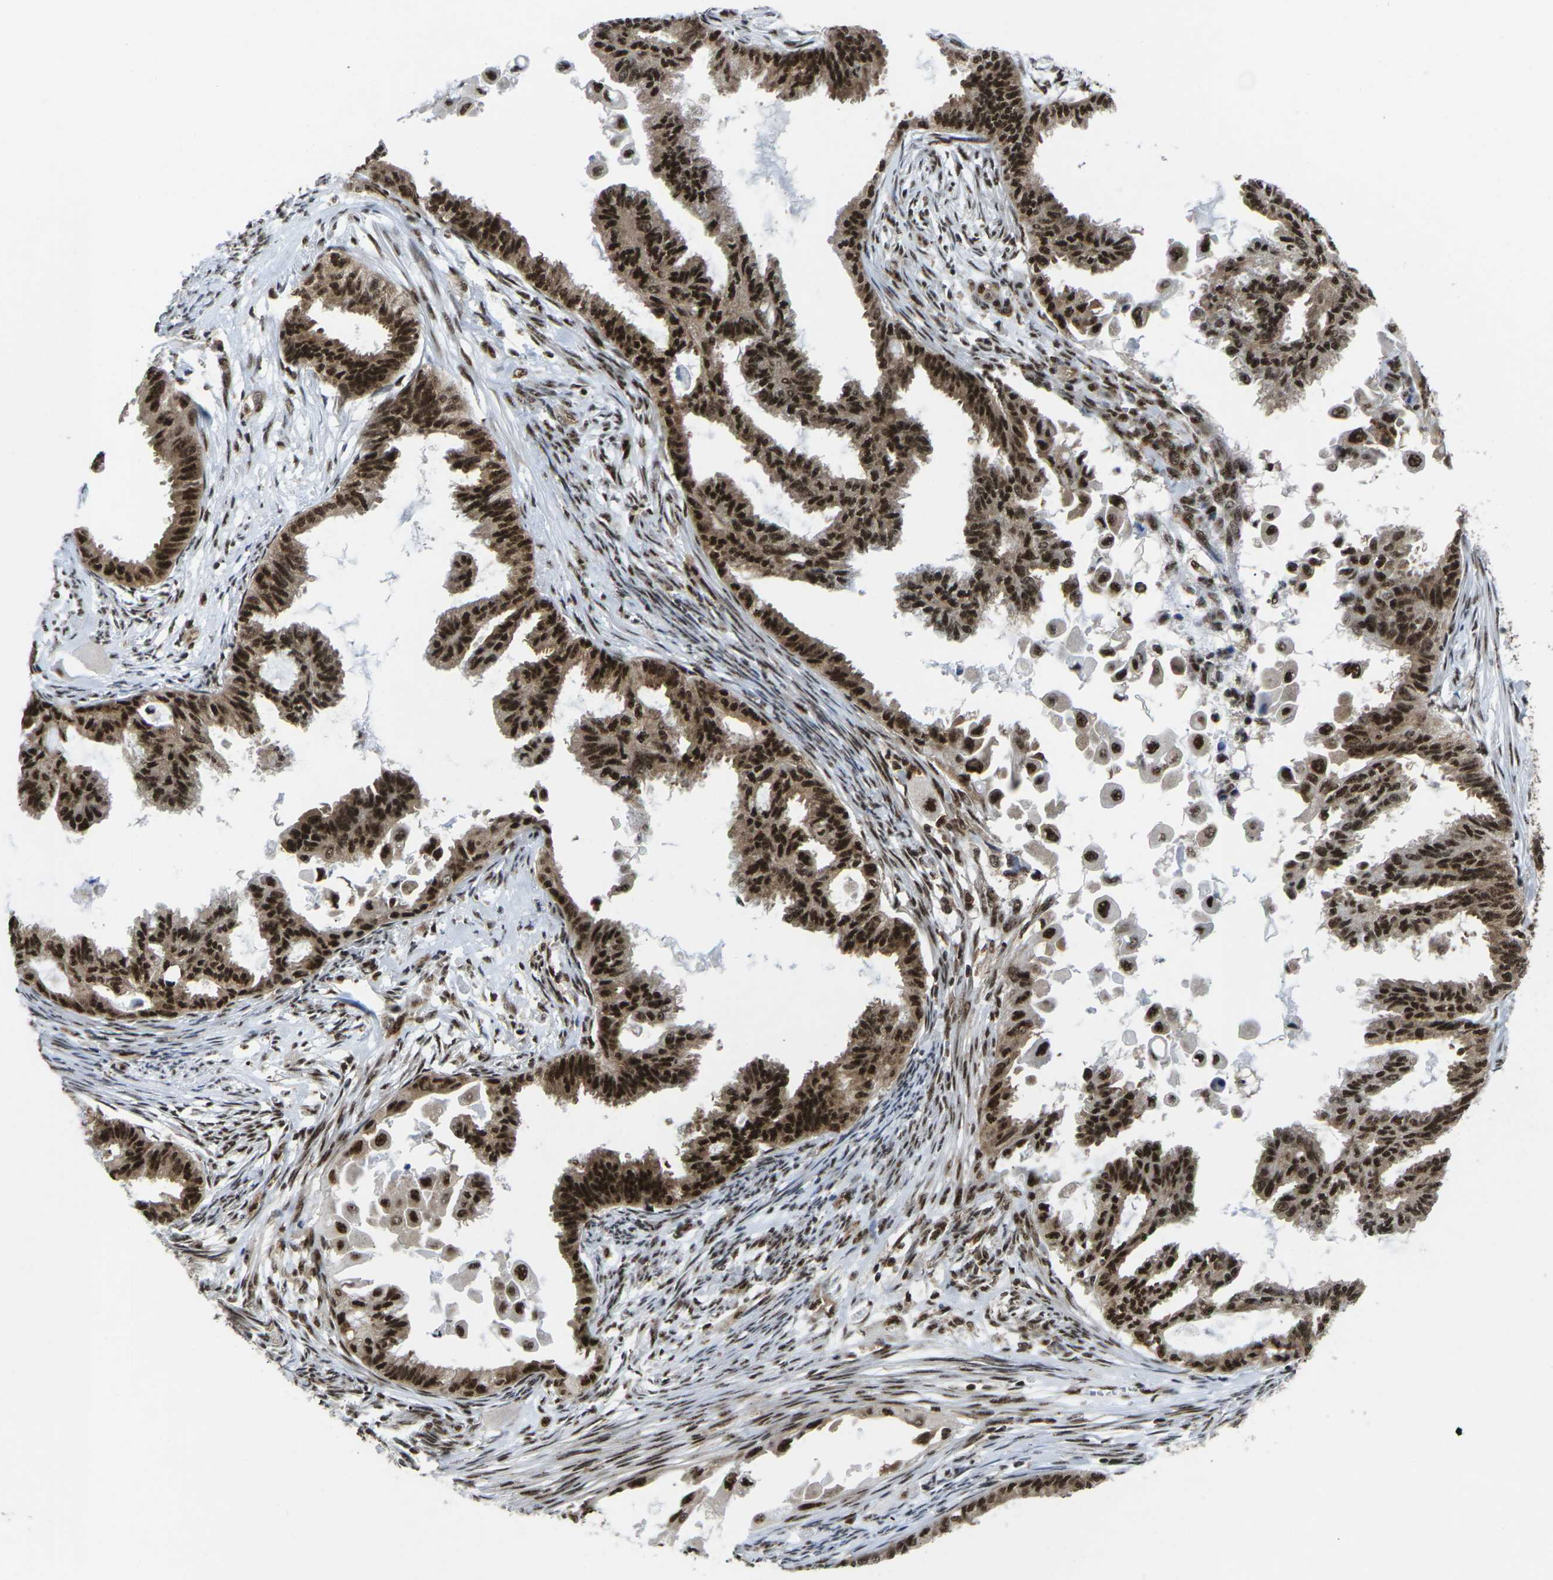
{"staining": {"intensity": "strong", "quantity": ">75%", "location": "cytoplasmic/membranous,nuclear"}, "tissue": "cervical cancer", "cell_type": "Tumor cells", "image_type": "cancer", "snomed": [{"axis": "morphology", "description": "Normal tissue, NOS"}, {"axis": "morphology", "description": "Adenocarcinoma, NOS"}, {"axis": "topography", "description": "Cervix"}, {"axis": "topography", "description": "Endometrium"}], "caption": "Immunohistochemical staining of human cervical cancer shows strong cytoplasmic/membranous and nuclear protein positivity in approximately >75% of tumor cells.", "gene": "MAGOH", "patient": {"sex": "female", "age": 86}}